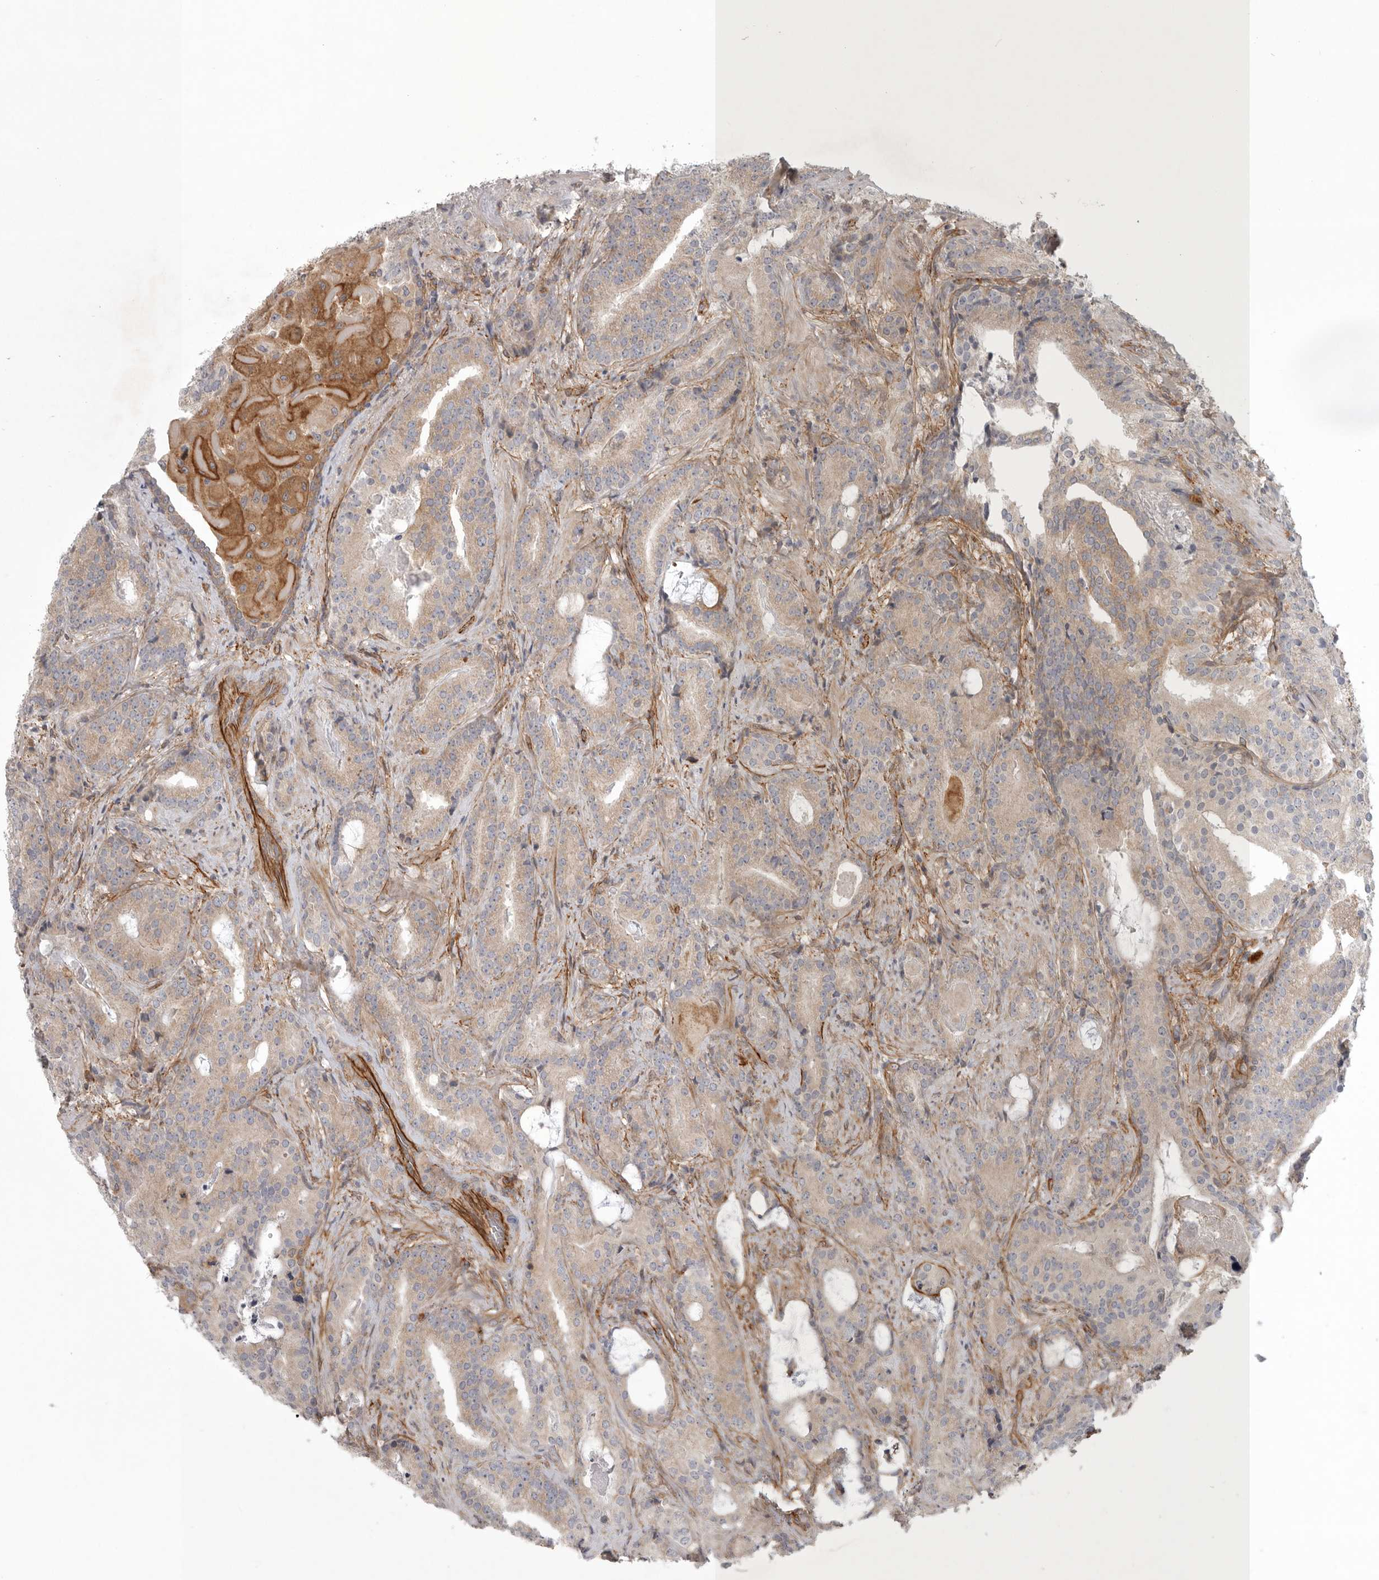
{"staining": {"intensity": "weak", "quantity": ">75%", "location": "cytoplasmic/membranous"}, "tissue": "prostate cancer", "cell_type": "Tumor cells", "image_type": "cancer", "snomed": [{"axis": "morphology", "description": "Adenocarcinoma, Low grade"}, {"axis": "topography", "description": "Prostate"}], "caption": "High-magnification brightfield microscopy of prostate cancer stained with DAB (brown) and counterstained with hematoxylin (blue). tumor cells exhibit weak cytoplasmic/membranous positivity is appreciated in about>75% of cells. (IHC, brightfield microscopy, high magnification).", "gene": "LONRF1", "patient": {"sex": "male", "age": 67}}